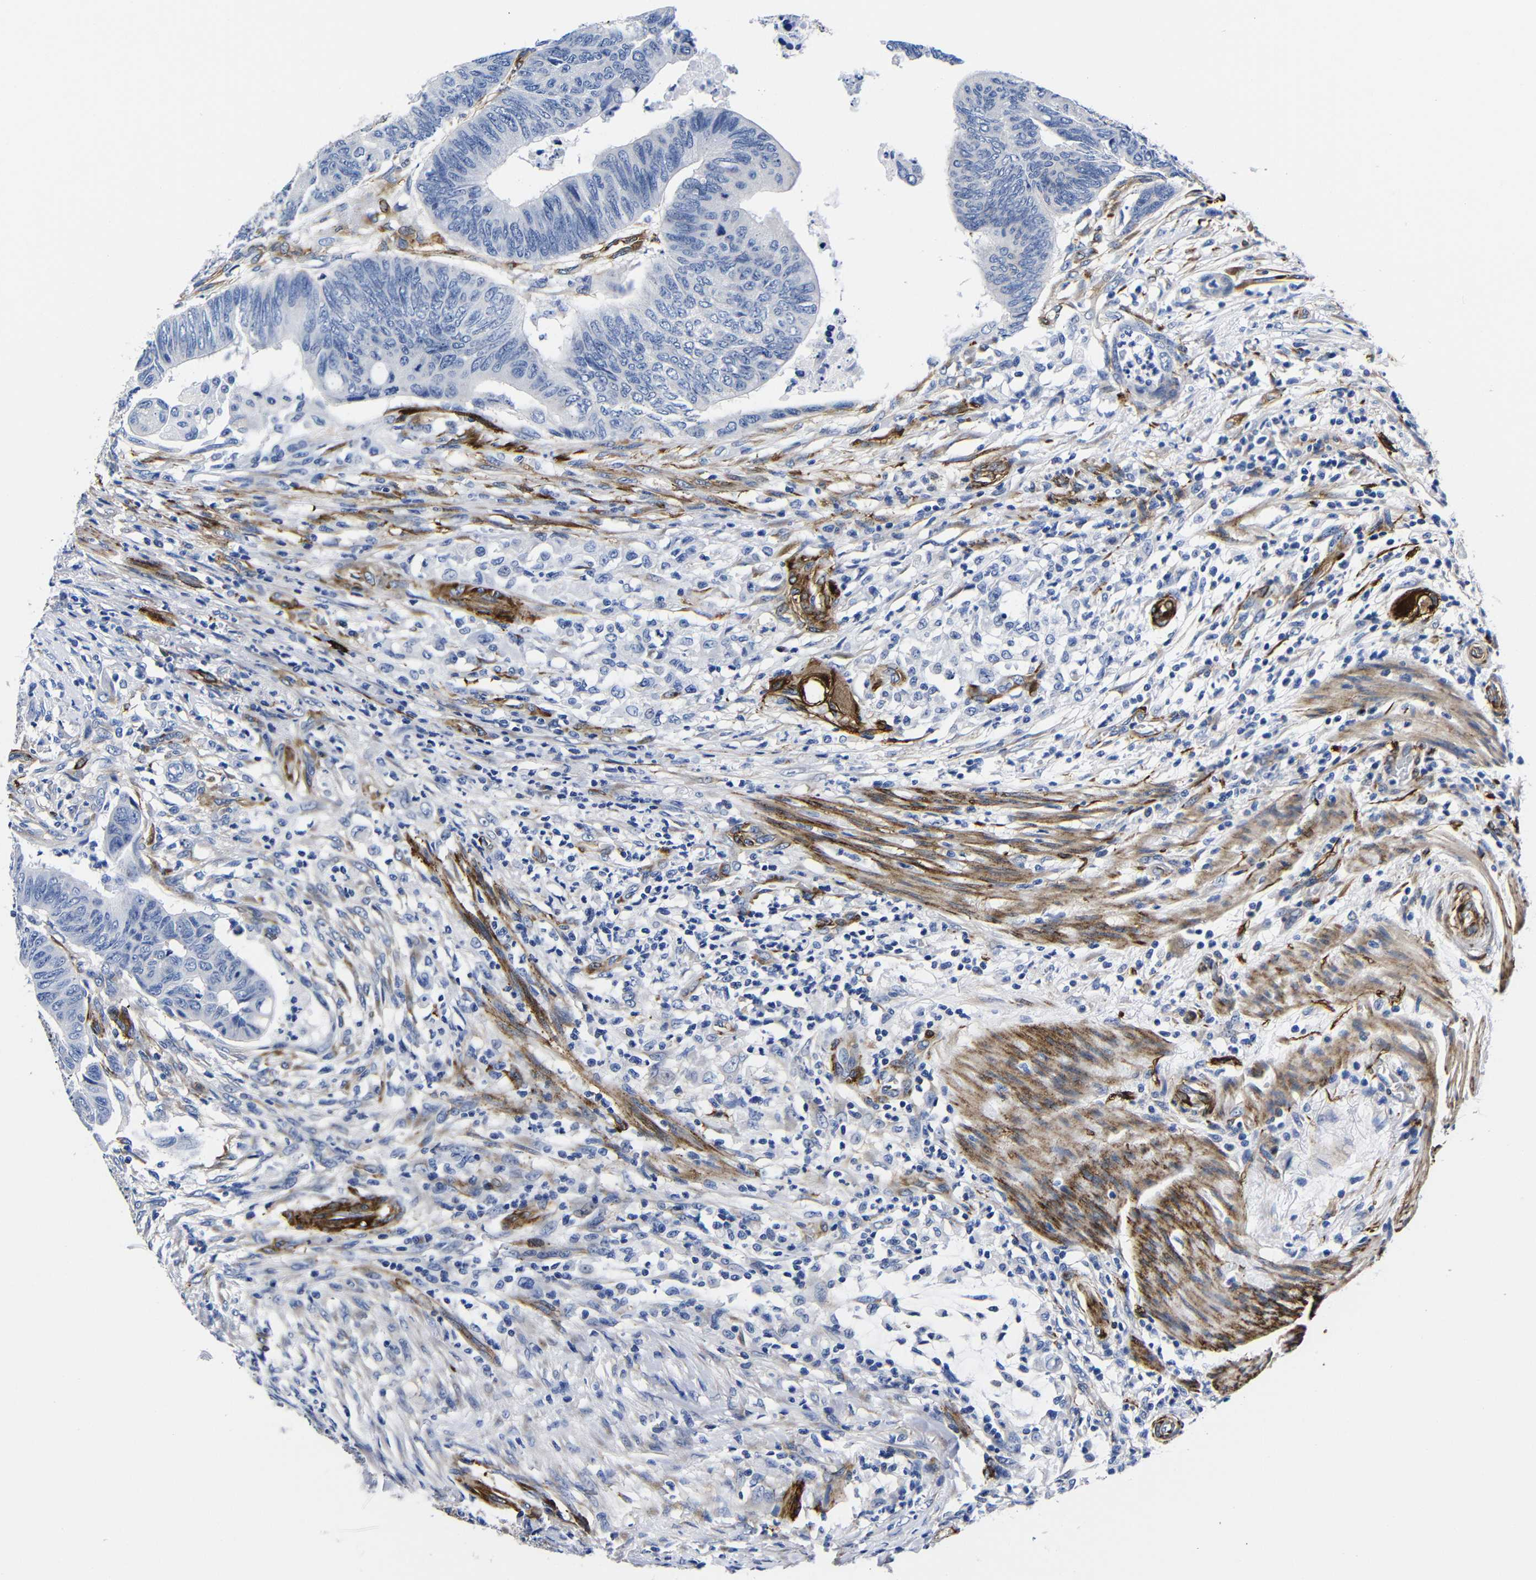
{"staining": {"intensity": "negative", "quantity": "none", "location": "none"}, "tissue": "colorectal cancer", "cell_type": "Tumor cells", "image_type": "cancer", "snomed": [{"axis": "morphology", "description": "Normal tissue, NOS"}, {"axis": "morphology", "description": "Adenocarcinoma, NOS"}, {"axis": "topography", "description": "Rectum"}, {"axis": "topography", "description": "Peripheral nerve tissue"}], "caption": "Immunohistochemistry (IHC) of colorectal cancer shows no positivity in tumor cells.", "gene": "LRIG1", "patient": {"sex": "male", "age": 92}}